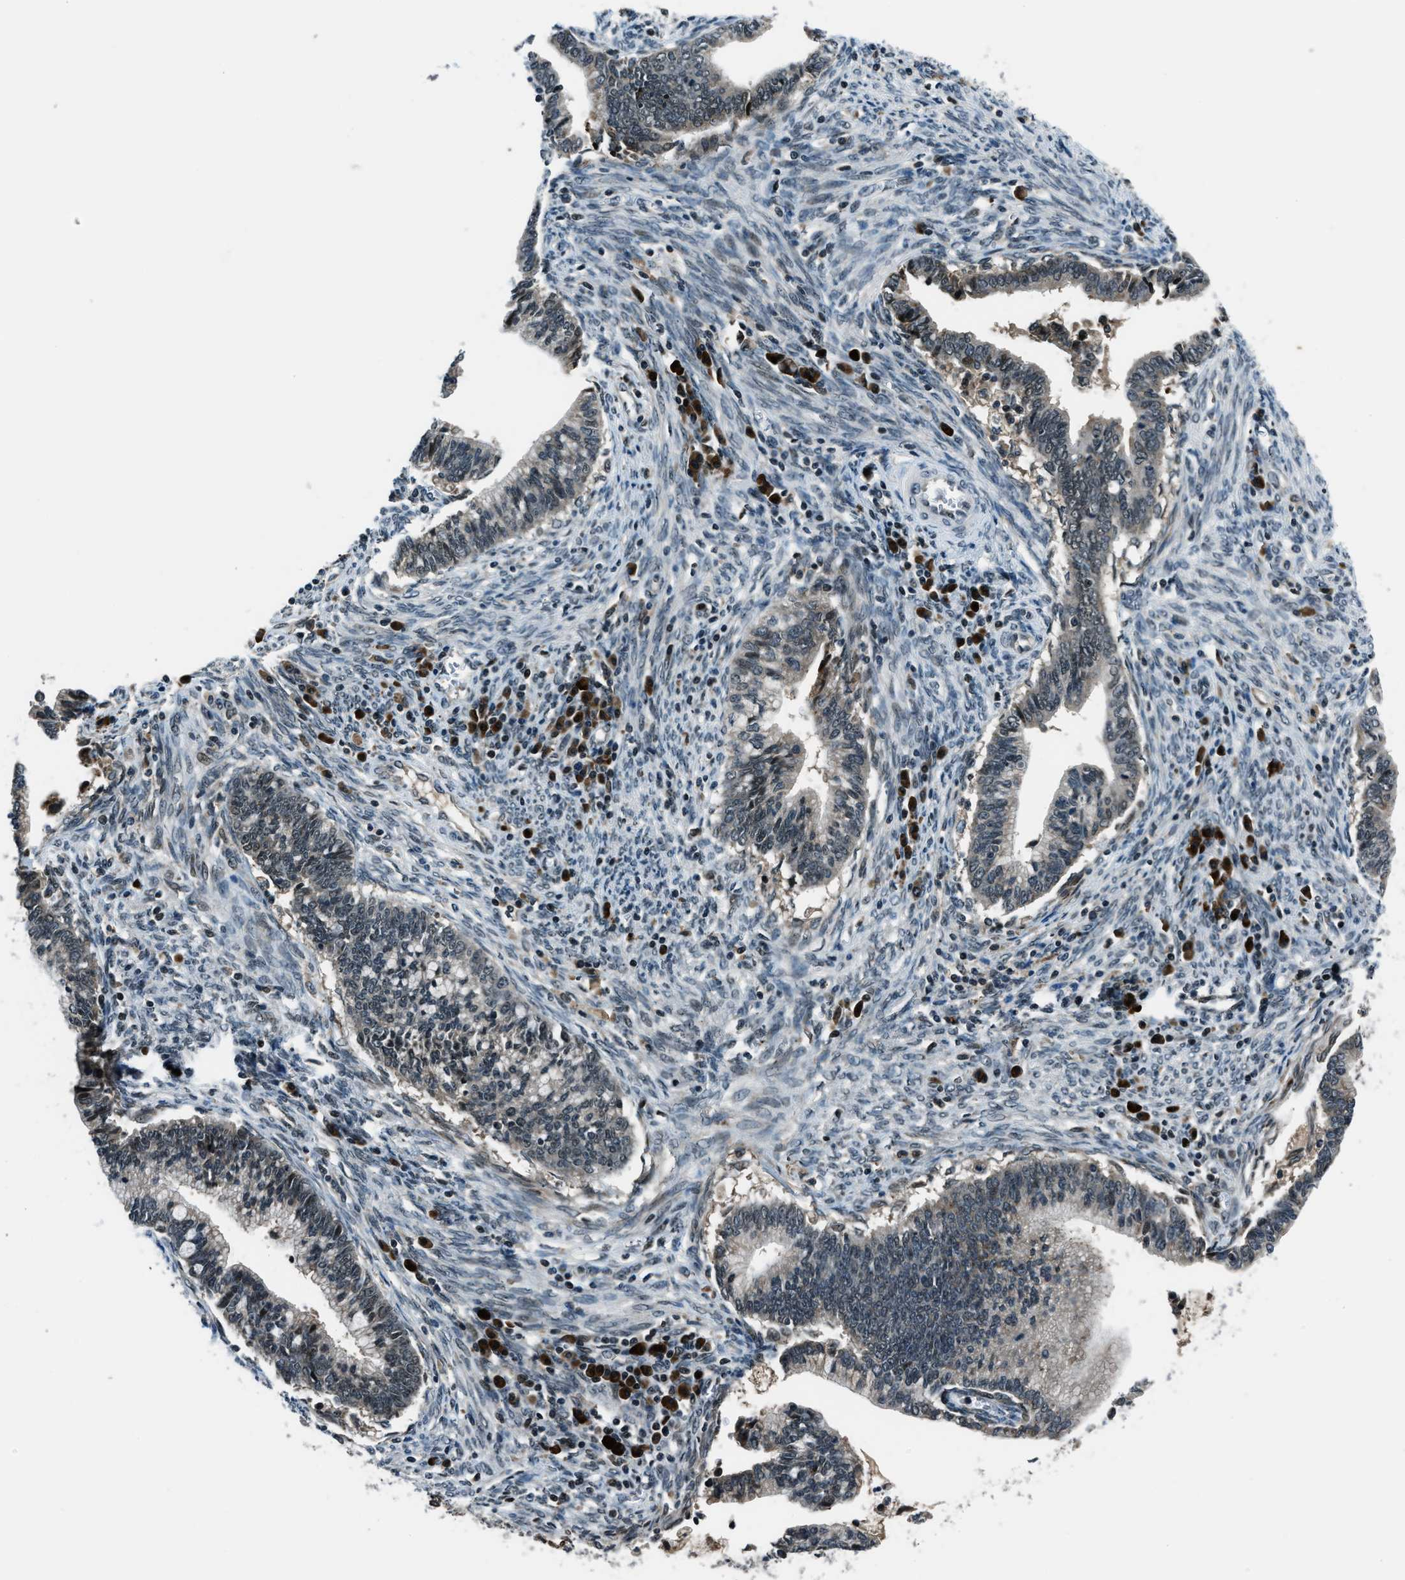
{"staining": {"intensity": "weak", "quantity": "<25%", "location": "cytoplasmic/membranous"}, "tissue": "cervical cancer", "cell_type": "Tumor cells", "image_type": "cancer", "snomed": [{"axis": "morphology", "description": "Adenocarcinoma, NOS"}, {"axis": "topography", "description": "Cervix"}], "caption": "An image of human cervical adenocarcinoma is negative for staining in tumor cells. (Immunohistochemistry (ihc), brightfield microscopy, high magnification).", "gene": "ACTL9", "patient": {"sex": "female", "age": 44}}